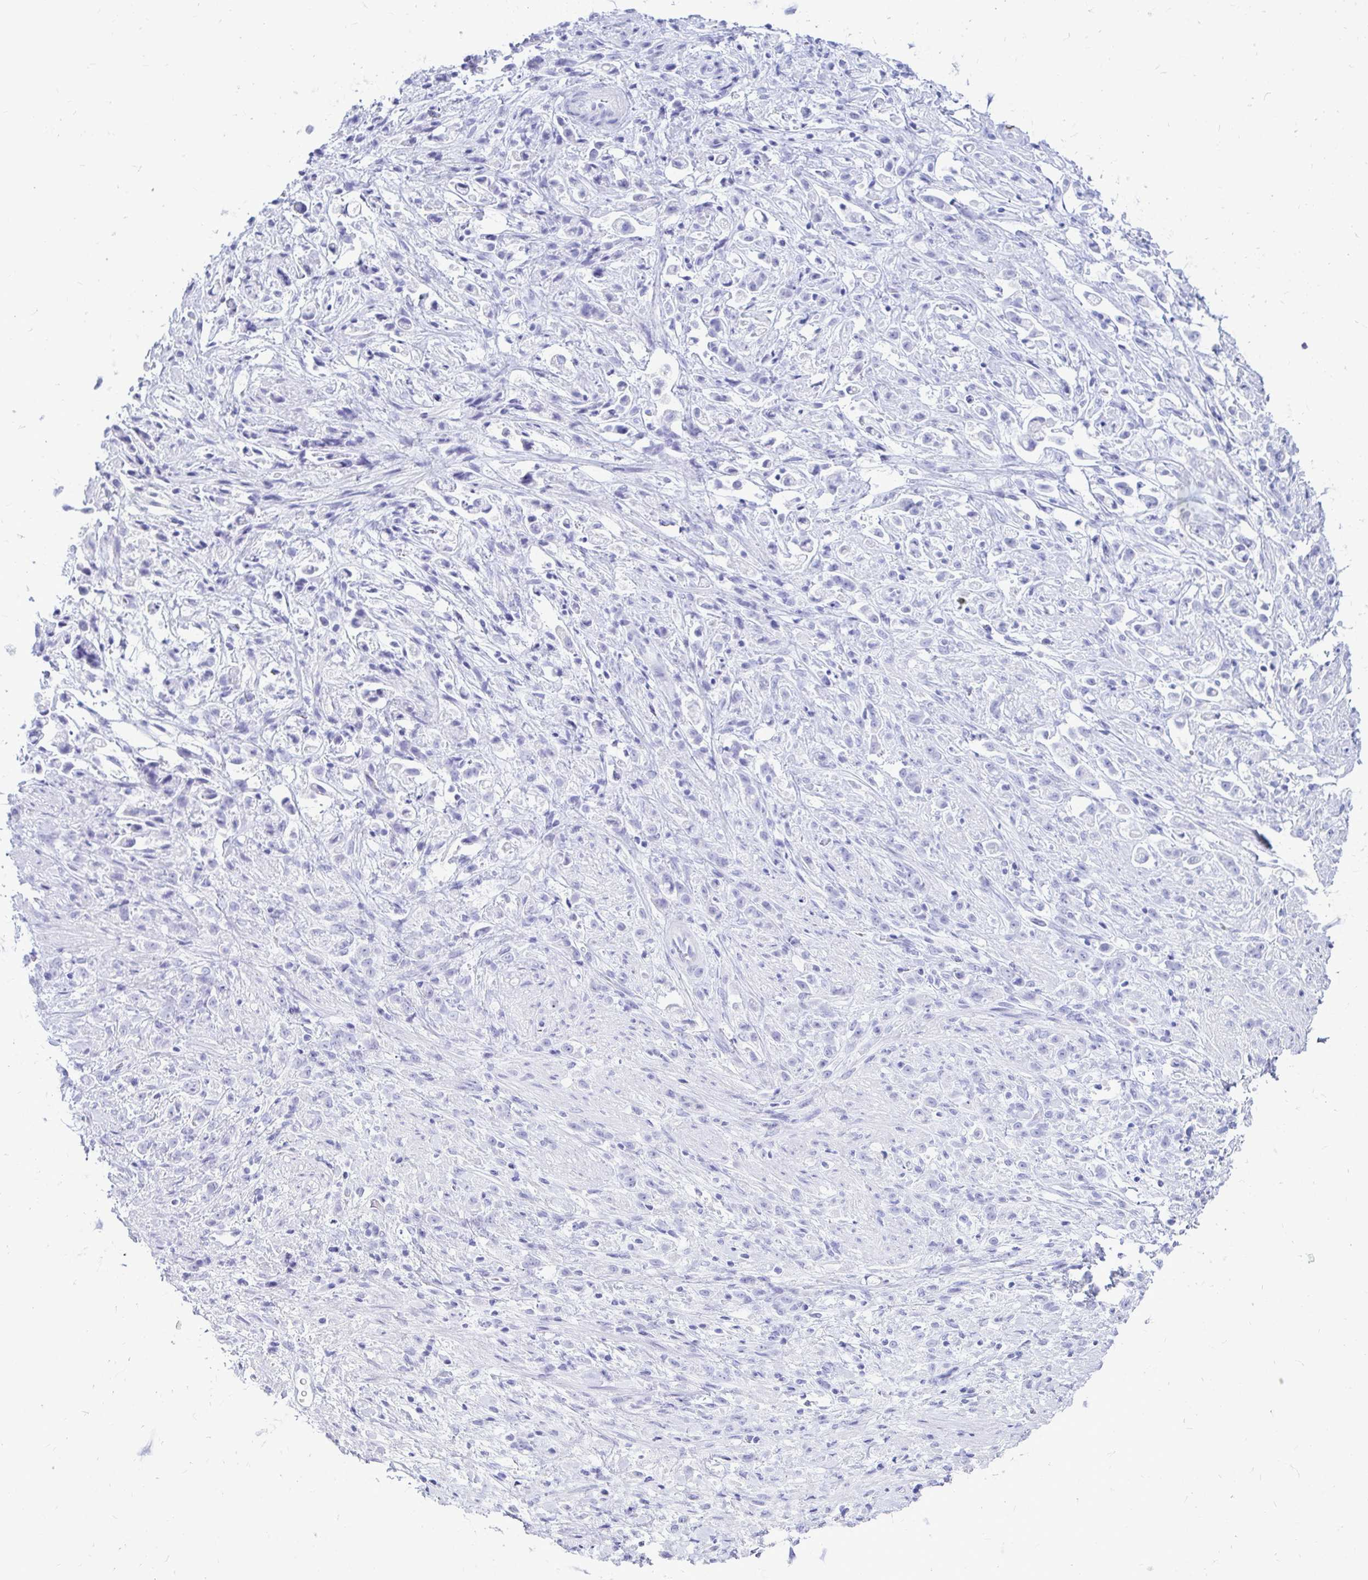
{"staining": {"intensity": "negative", "quantity": "none", "location": "none"}, "tissue": "stomach cancer", "cell_type": "Tumor cells", "image_type": "cancer", "snomed": [{"axis": "morphology", "description": "Adenocarcinoma, NOS"}, {"axis": "topography", "description": "Stomach"}], "caption": "Protein analysis of stomach adenocarcinoma reveals no significant staining in tumor cells.", "gene": "OR10R2", "patient": {"sex": "female", "age": 60}}